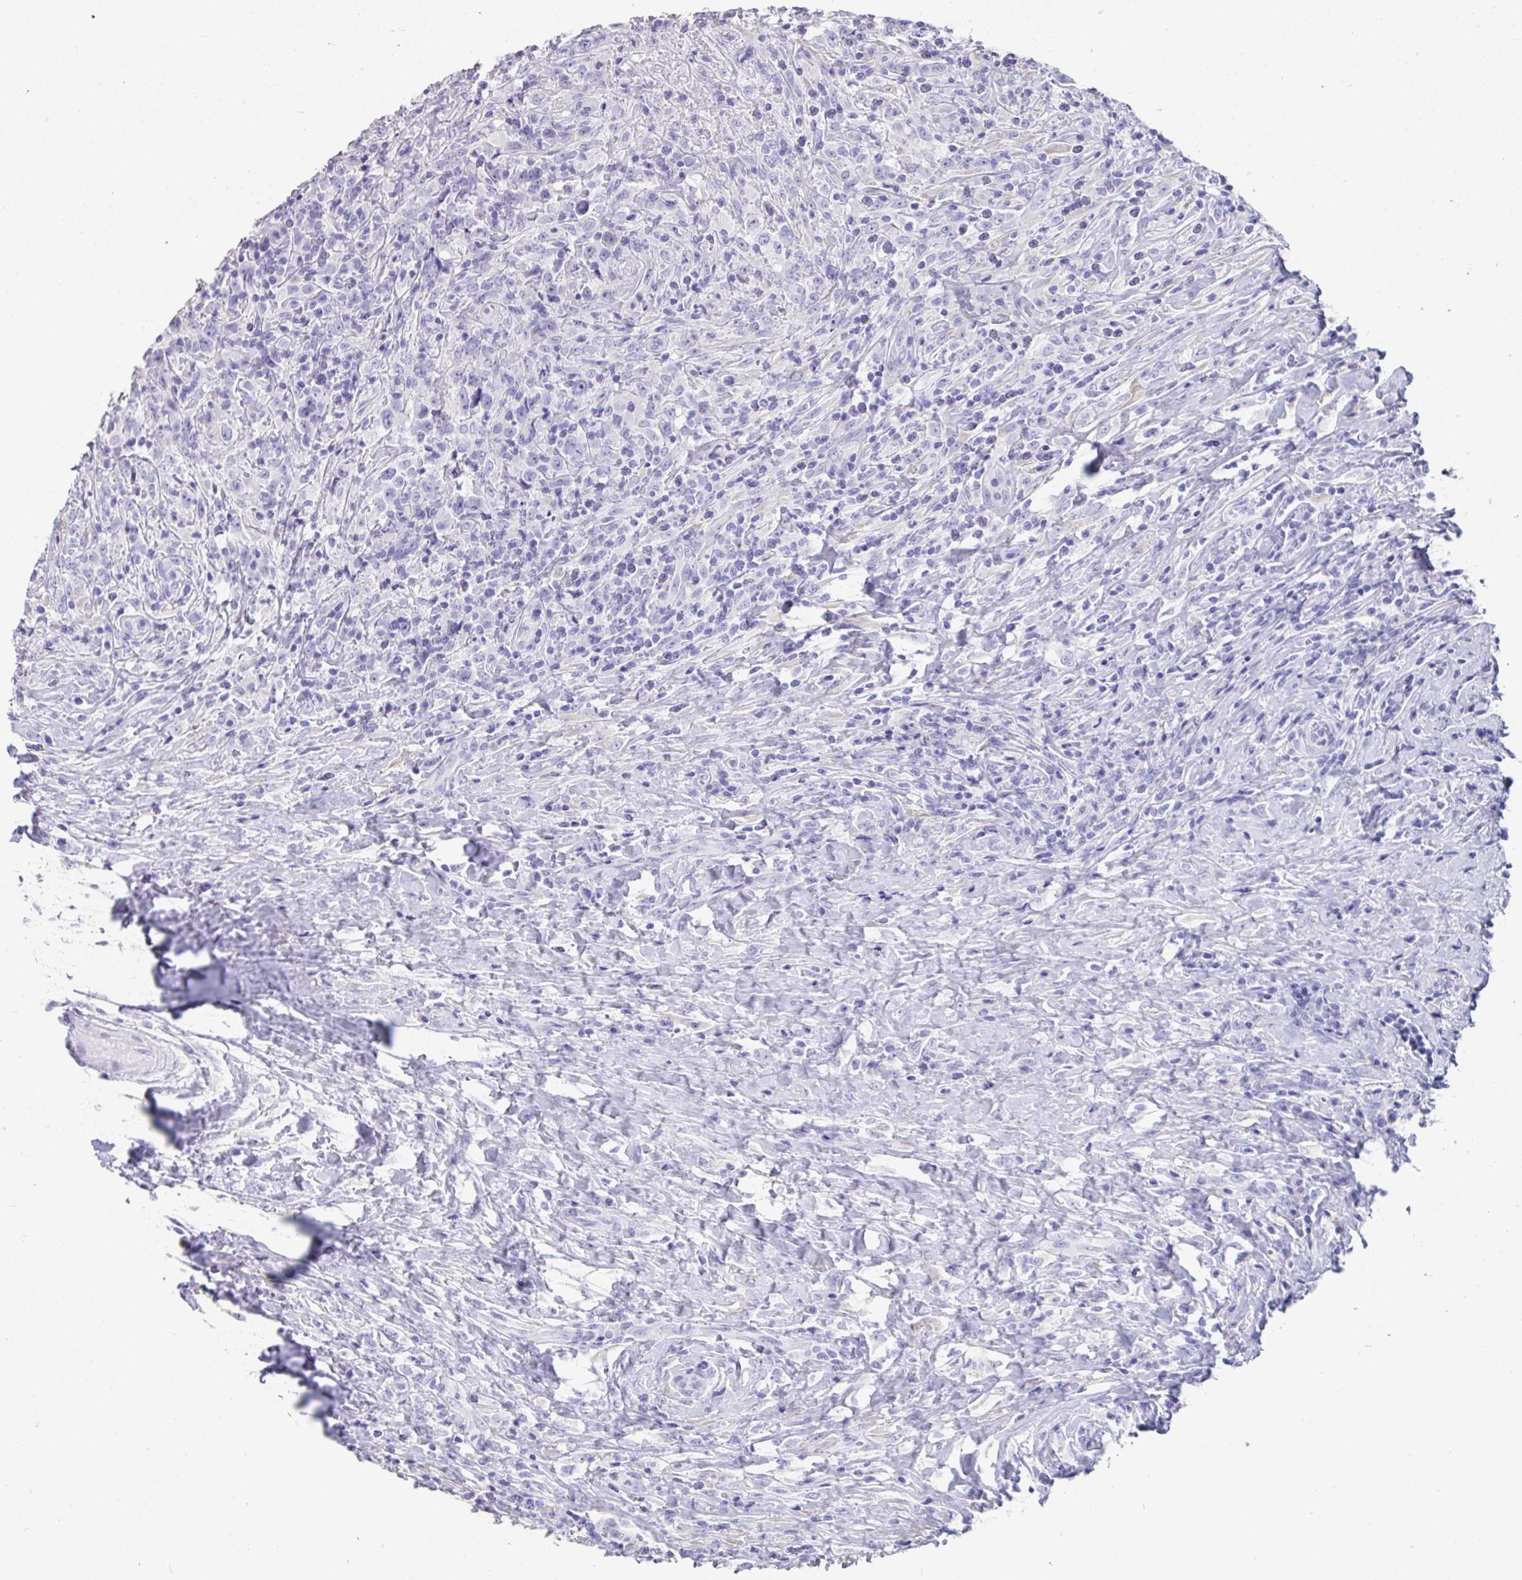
{"staining": {"intensity": "negative", "quantity": "none", "location": "none"}, "tissue": "lymphoma", "cell_type": "Tumor cells", "image_type": "cancer", "snomed": [{"axis": "morphology", "description": "Hodgkin's disease, NOS"}, {"axis": "topography", "description": "Lymph node"}], "caption": "This is a micrograph of immunohistochemistry (IHC) staining of lymphoma, which shows no staining in tumor cells.", "gene": "TNNC1", "patient": {"sex": "female", "age": 18}}